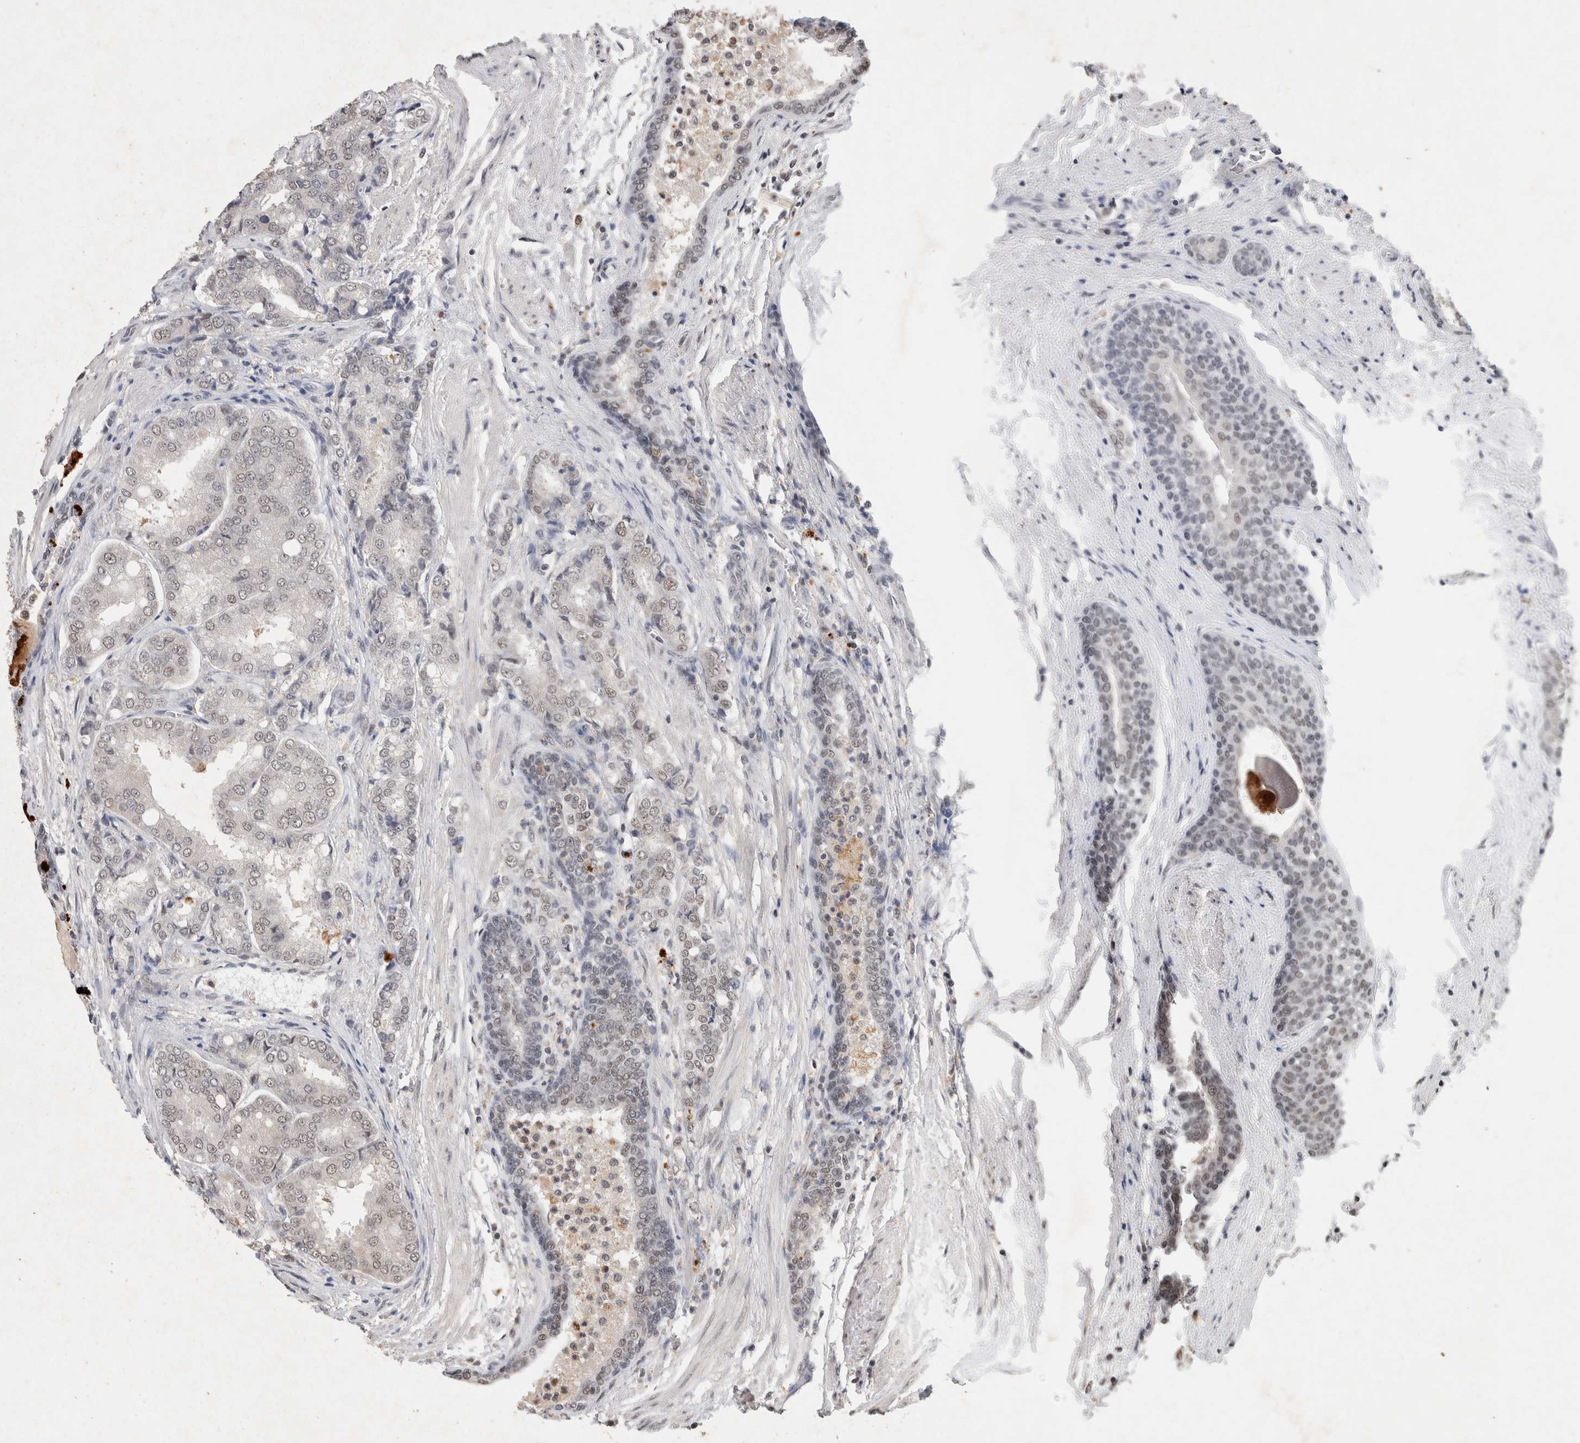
{"staining": {"intensity": "weak", "quantity": "25%-75%", "location": "nuclear"}, "tissue": "prostate cancer", "cell_type": "Tumor cells", "image_type": "cancer", "snomed": [{"axis": "morphology", "description": "Adenocarcinoma, High grade"}, {"axis": "topography", "description": "Prostate"}], "caption": "Immunohistochemistry (IHC) image of human high-grade adenocarcinoma (prostate) stained for a protein (brown), which demonstrates low levels of weak nuclear expression in about 25%-75% of tumor cells.", "gene": "XRCC5", "patient": {"sex": "male", "age": 50}}